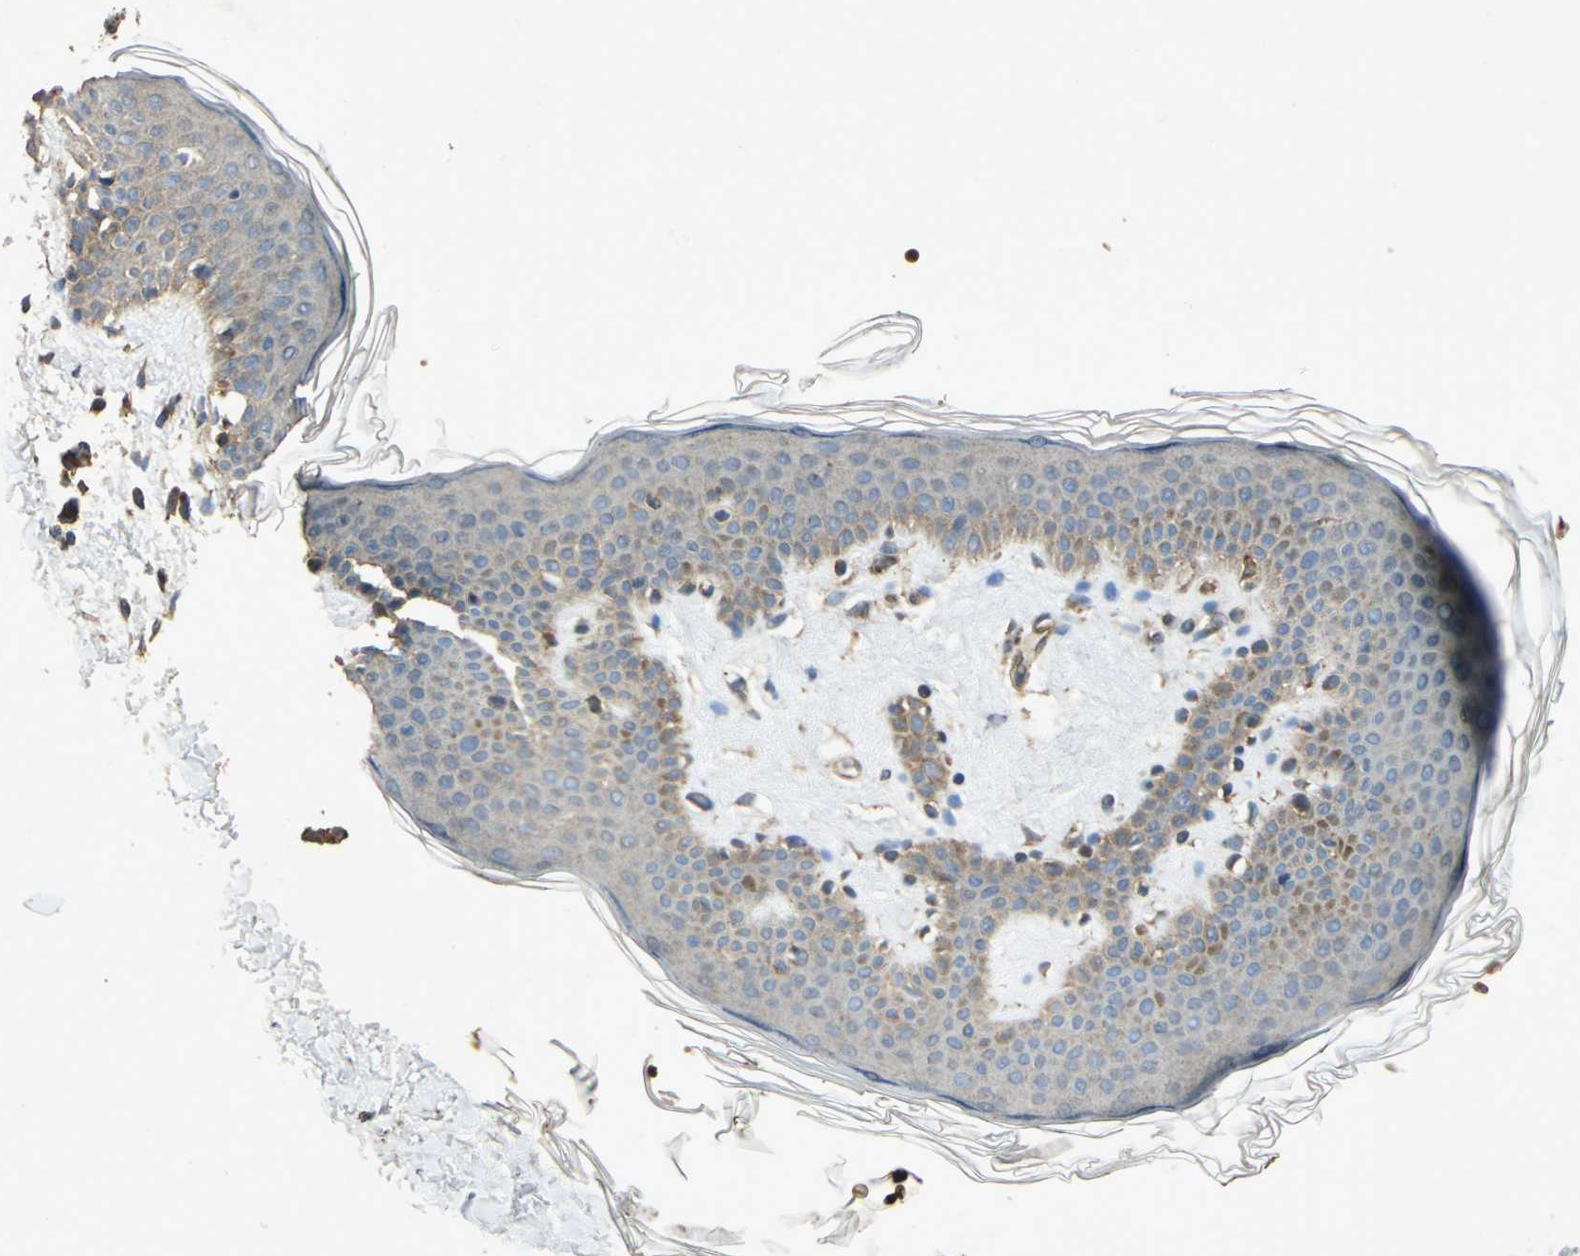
{"staining": {"intensity": "moderate", "quantity": ">75%", "location": "cytoplasmic/membranous"}, "tissue": "skin", "cell_type": "Fibroblasts", "image_type": "normal", "snomed": [{"axis": "morphology", "description": "Normal tissue, NOS"}, {"axis": "topography", "description": "Skin"}], "caption": "The histopathology image demonstrates immunohistochemical staining of benign skin. There is moderate cytoplasmic/membranous positivity is appreciated in approximately >75% of fibroblasts. The staining is performed using DAB brown chromogen to label protein expression. The nuclei are counter-stained blue using hematoxylin.", "gene": "POLRMT", "patient": {"sex": "female", "age": 56}}